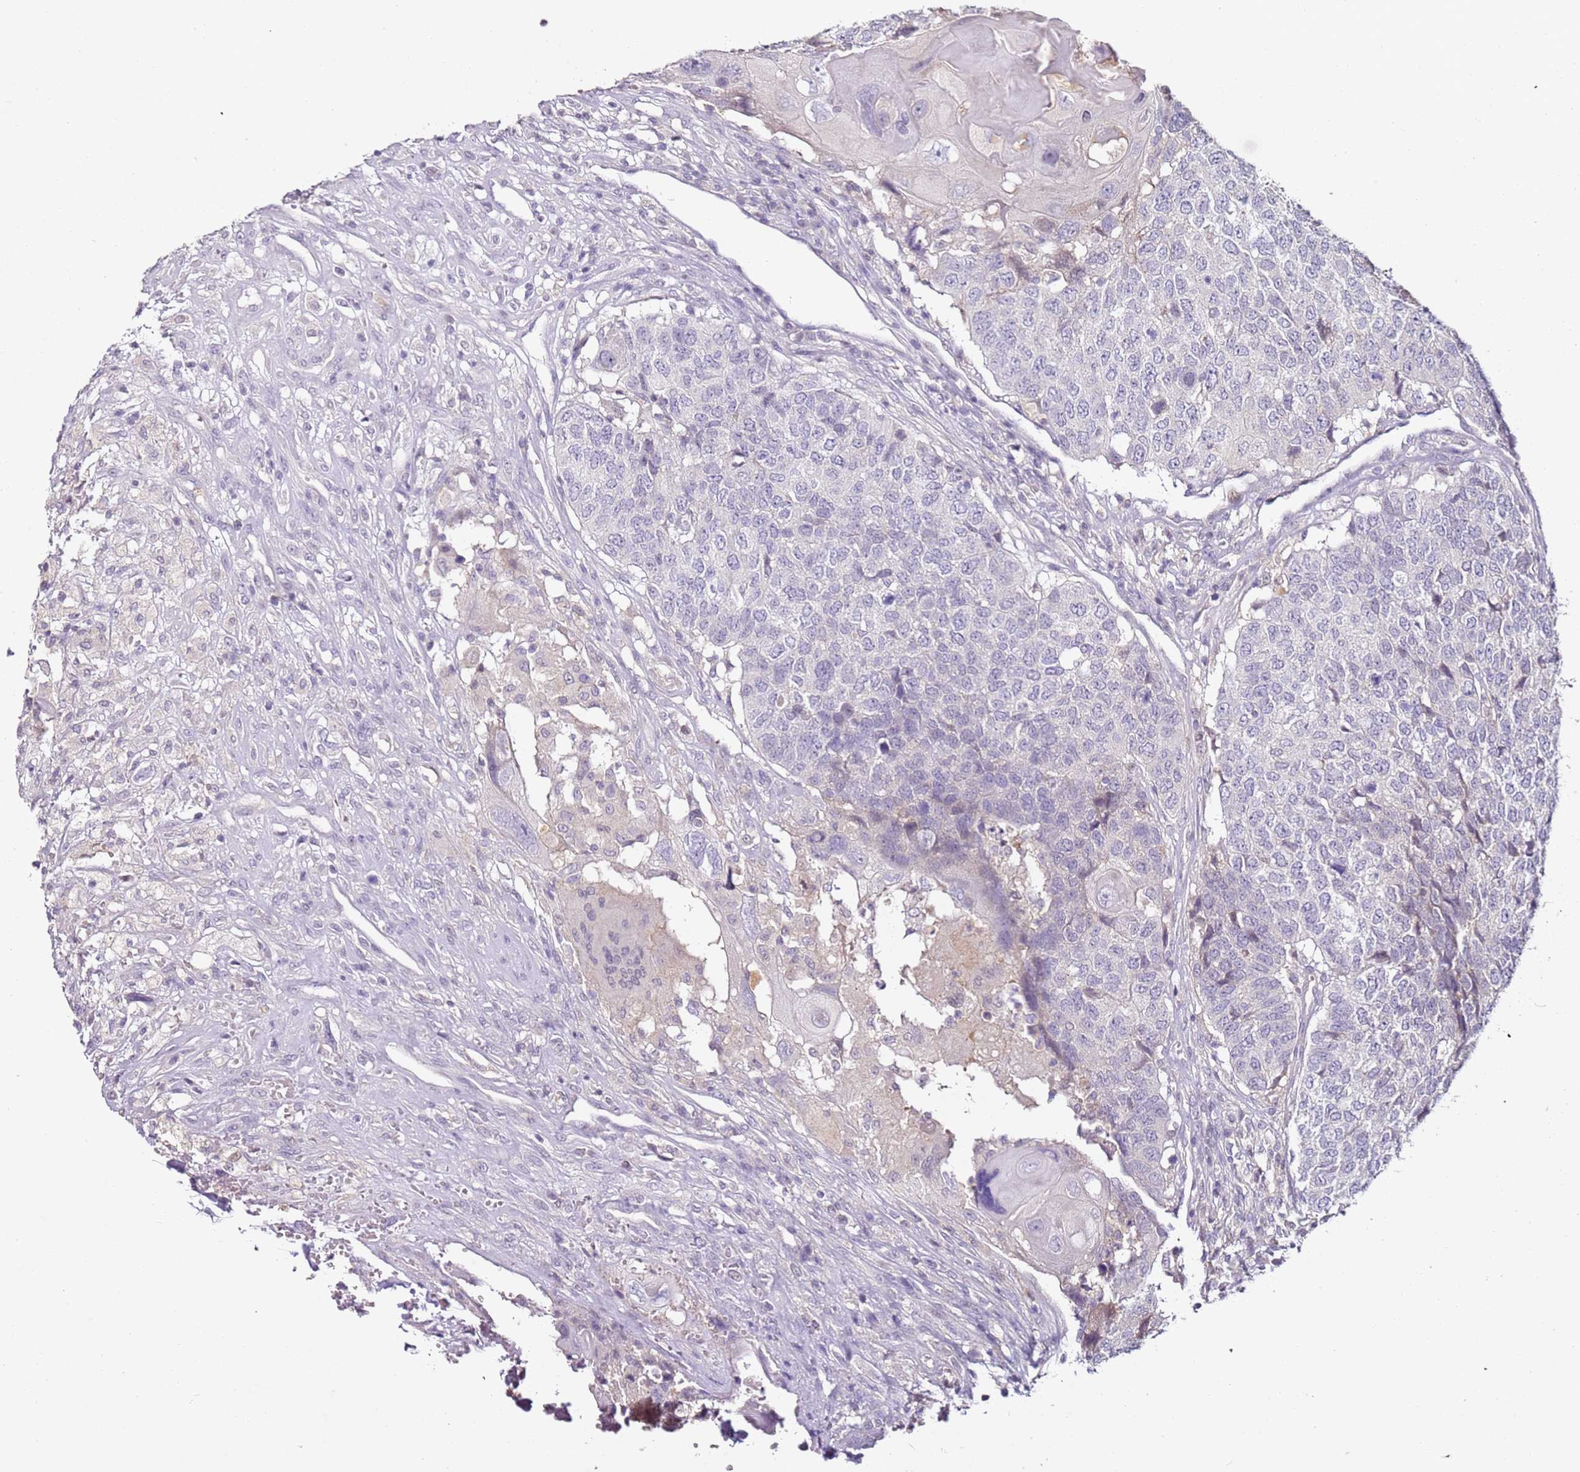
{"staining": {"intensity": "negative", "quantity": "none", "location": "none"}, "tissue": "head and neck cancer", "cell_type": "Tumor cells", "image_type": "cancer", "snomed": [{"axis": "morphology", "description": "Squamous cell carcinoma, NOS"}, {"axis": "topography", "description": "Head-Neck"}], "caption": "A histopathology image of head and neck squamous cell carcinoma stained for a protein exhibits no brown staining in tumor cells. The staining is performed using DAB brown chromogen with nuclei counter-stained in using hematoxylin.", "gene": "MDH1", "patient": {"sex": "male", "age": 66}}